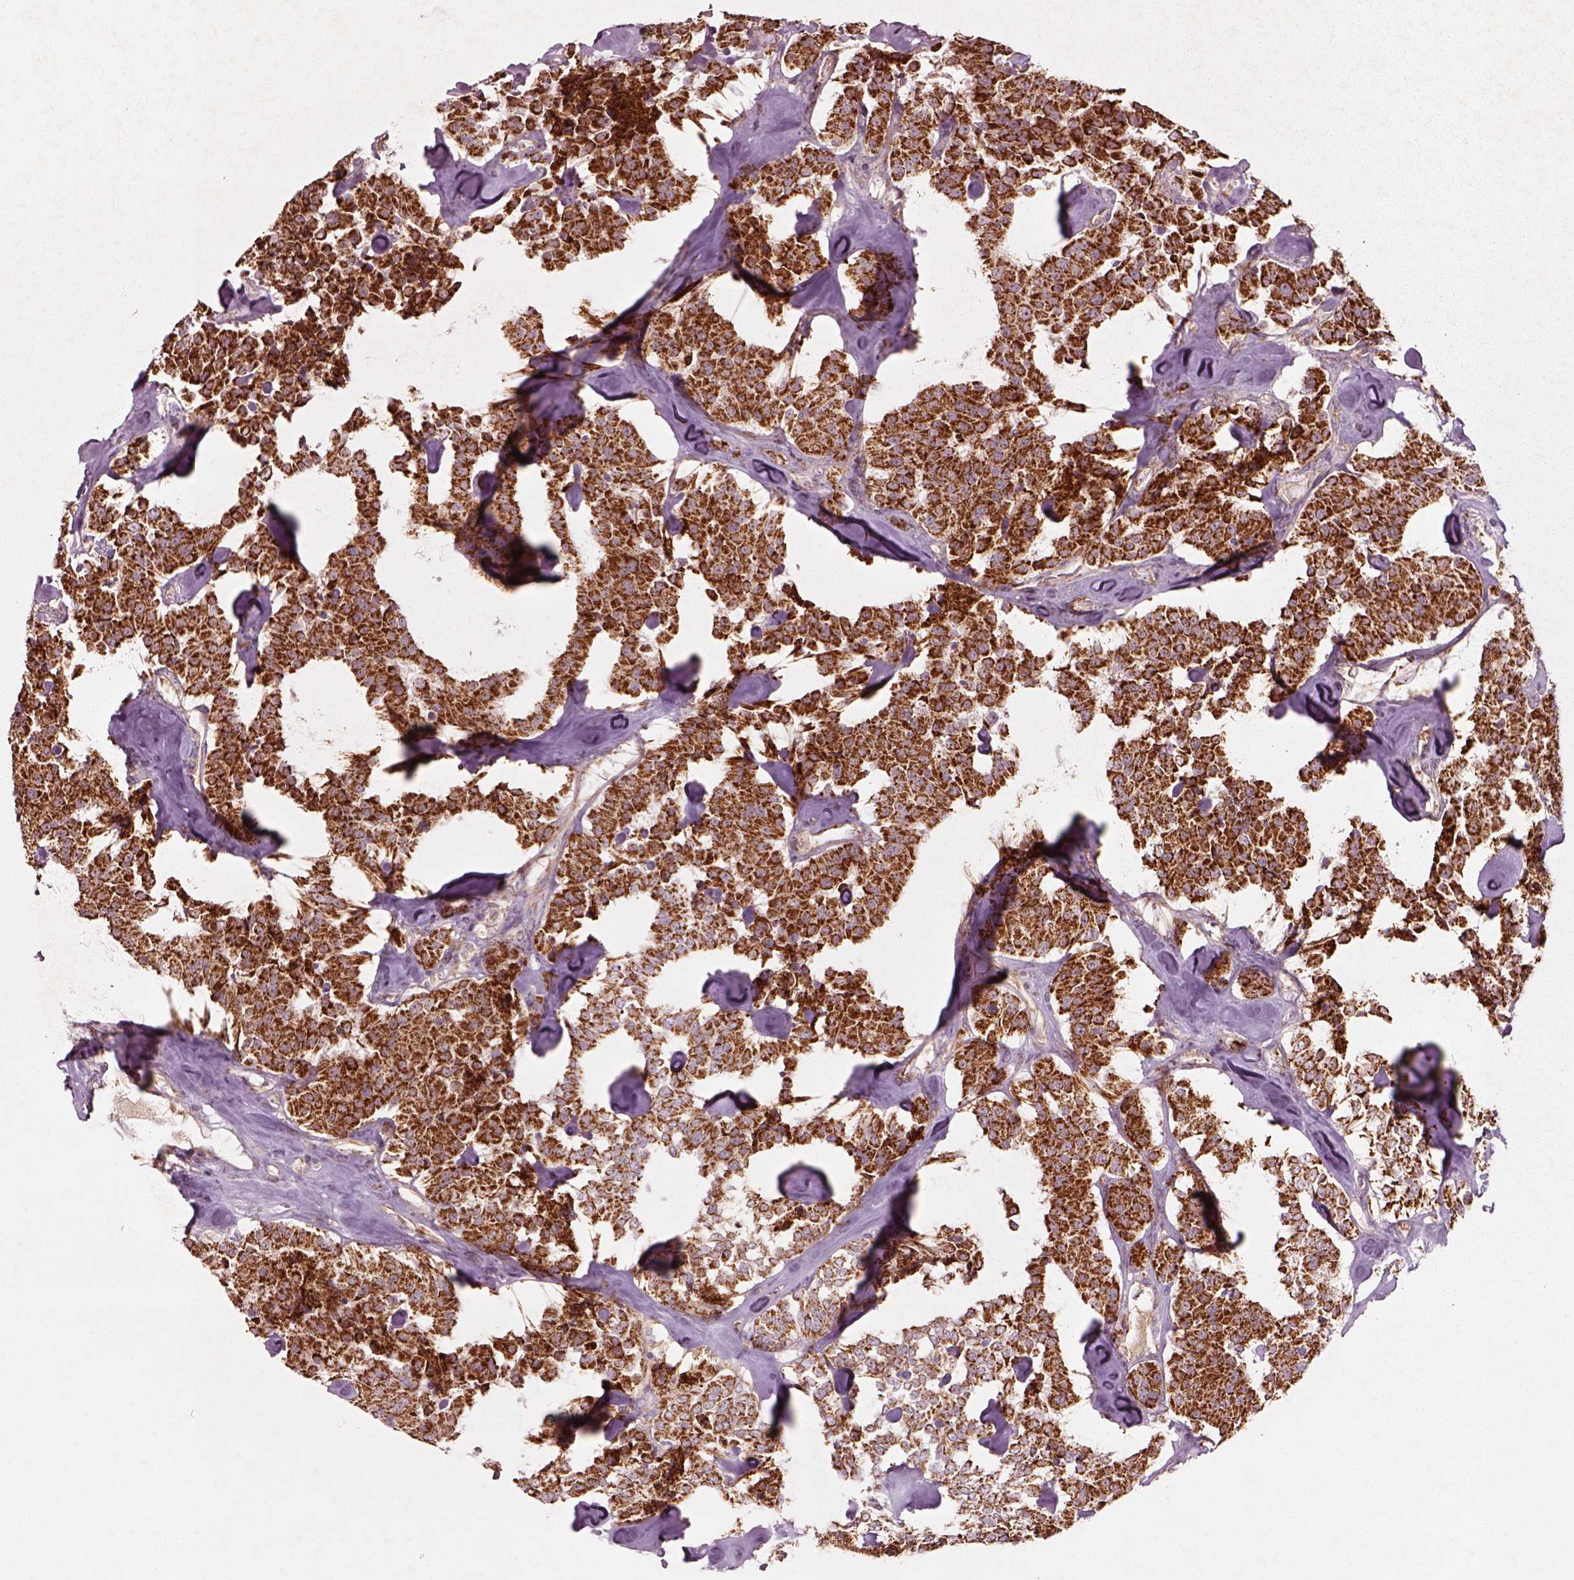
{"staining": {"intensity": "strong", "quantity": ">75%", "location": "cytoplasmic/membranous"}, "tissue": "carcinoid", "cell_type": "Tumor cells", "image_type": "cancer", "snomed": [{"axis": "morphology", "description": "Carcinoid, malignant, NOS"}, {"axis": "topography", "description": "Pancreas"}], "caption": "This is a histology image of immunohistochemistry (IHC) staining of carcinoid, which shows strong staining in the cytoplasmic/membranous of tumor cells.", "gene": "SLC25A5", "patient": {"sex": "male", "age": 41}}